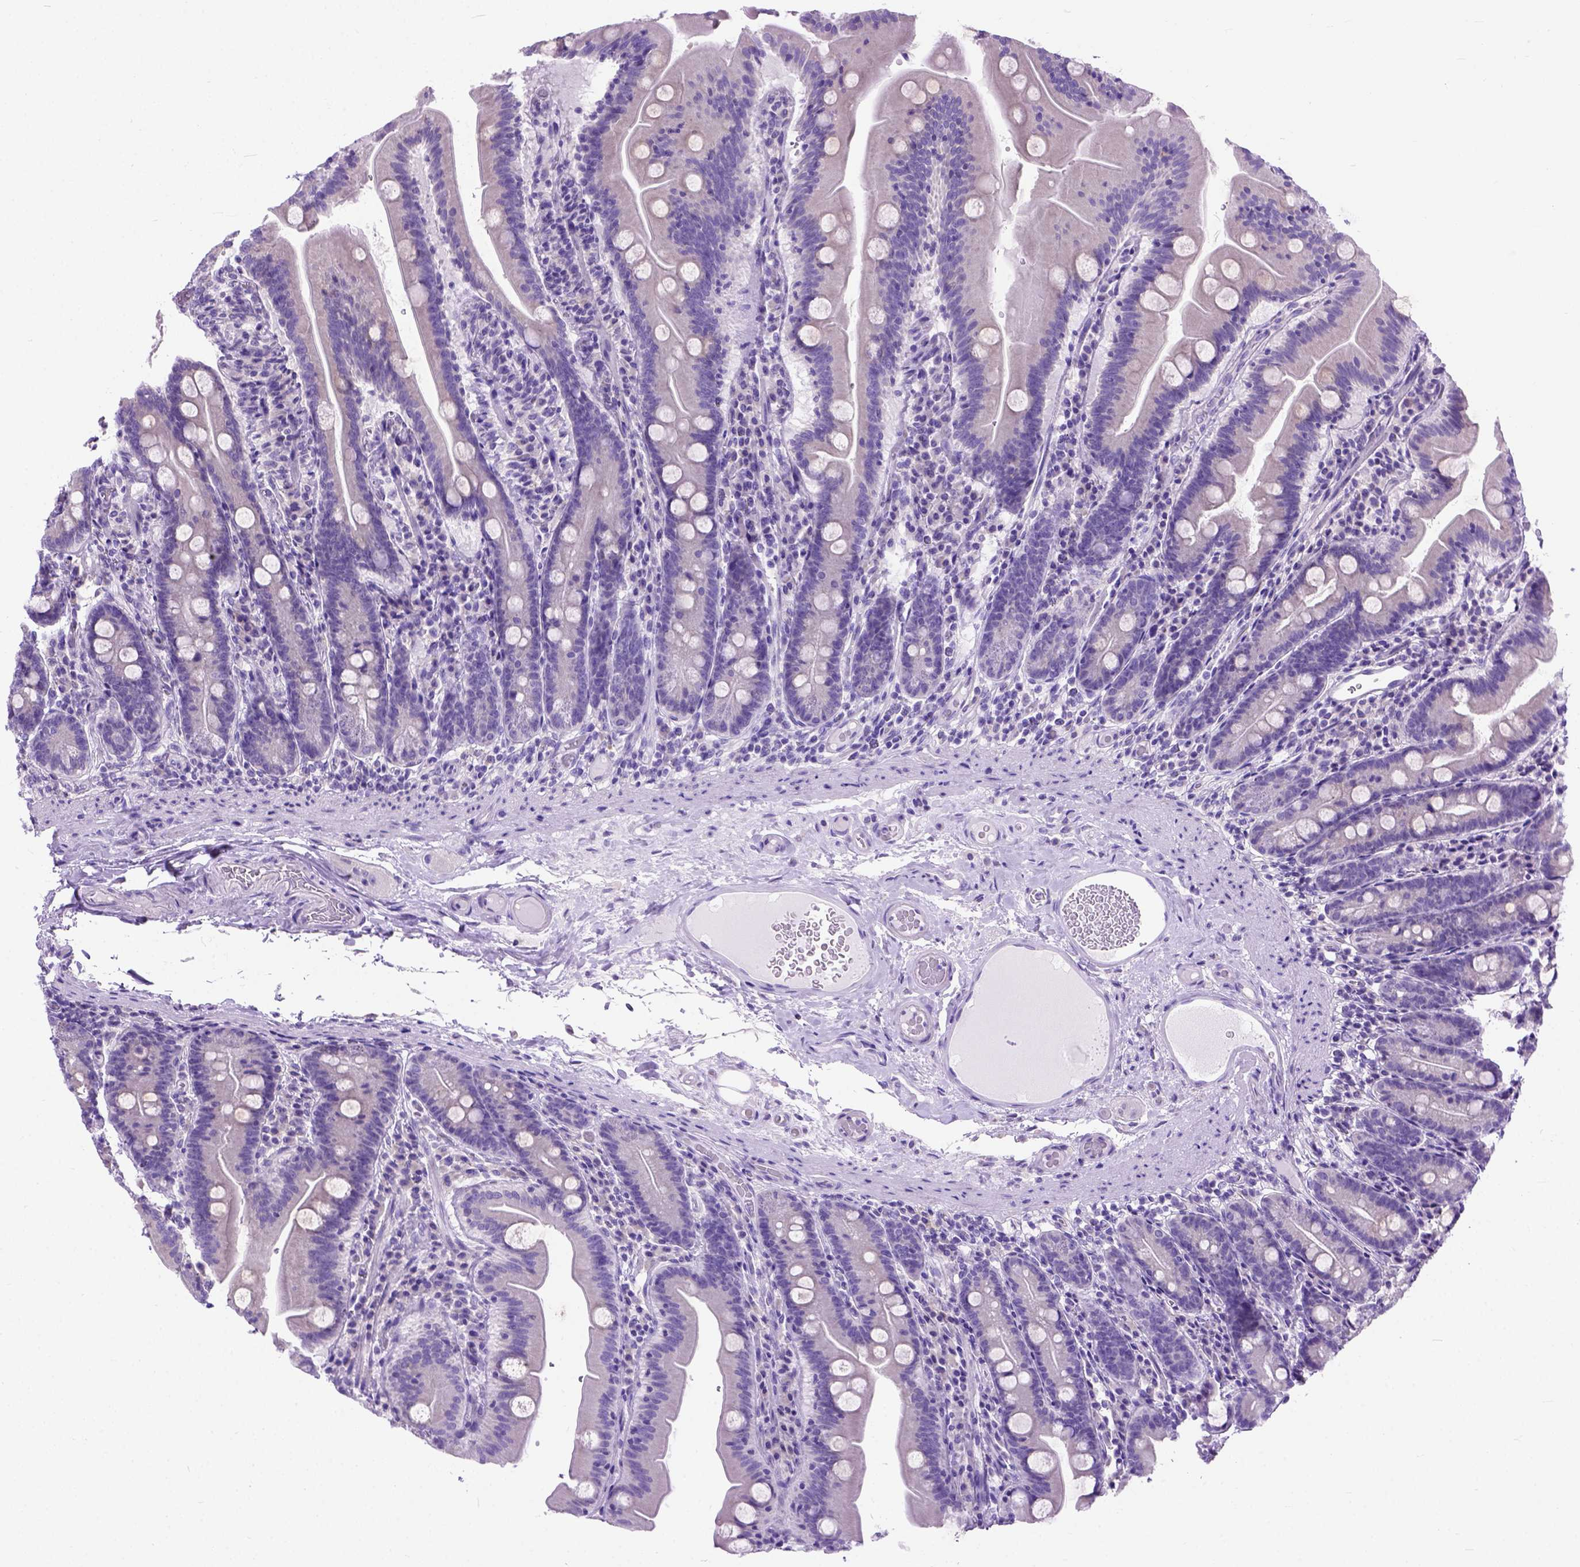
{"staining": {"intensity": "negative", "quantity": "none", "location": "none"}, "tissue": "small intestine", "cell_type": "Glandular cells", "image_type": "normal", "snomed": [{"axis": "morphology", "description": "Normal tissue, NOS"}, {"axis": "topography", "description": "Small intestine"}], "caption": "There is no significant staining in glandular cells of small intestine. (DAB (3,3'-diaminobenzidine) immunohistochemistry, high magnification).", "gene": "ODAD3", "patient": {"sex": "male", "age": 37}}